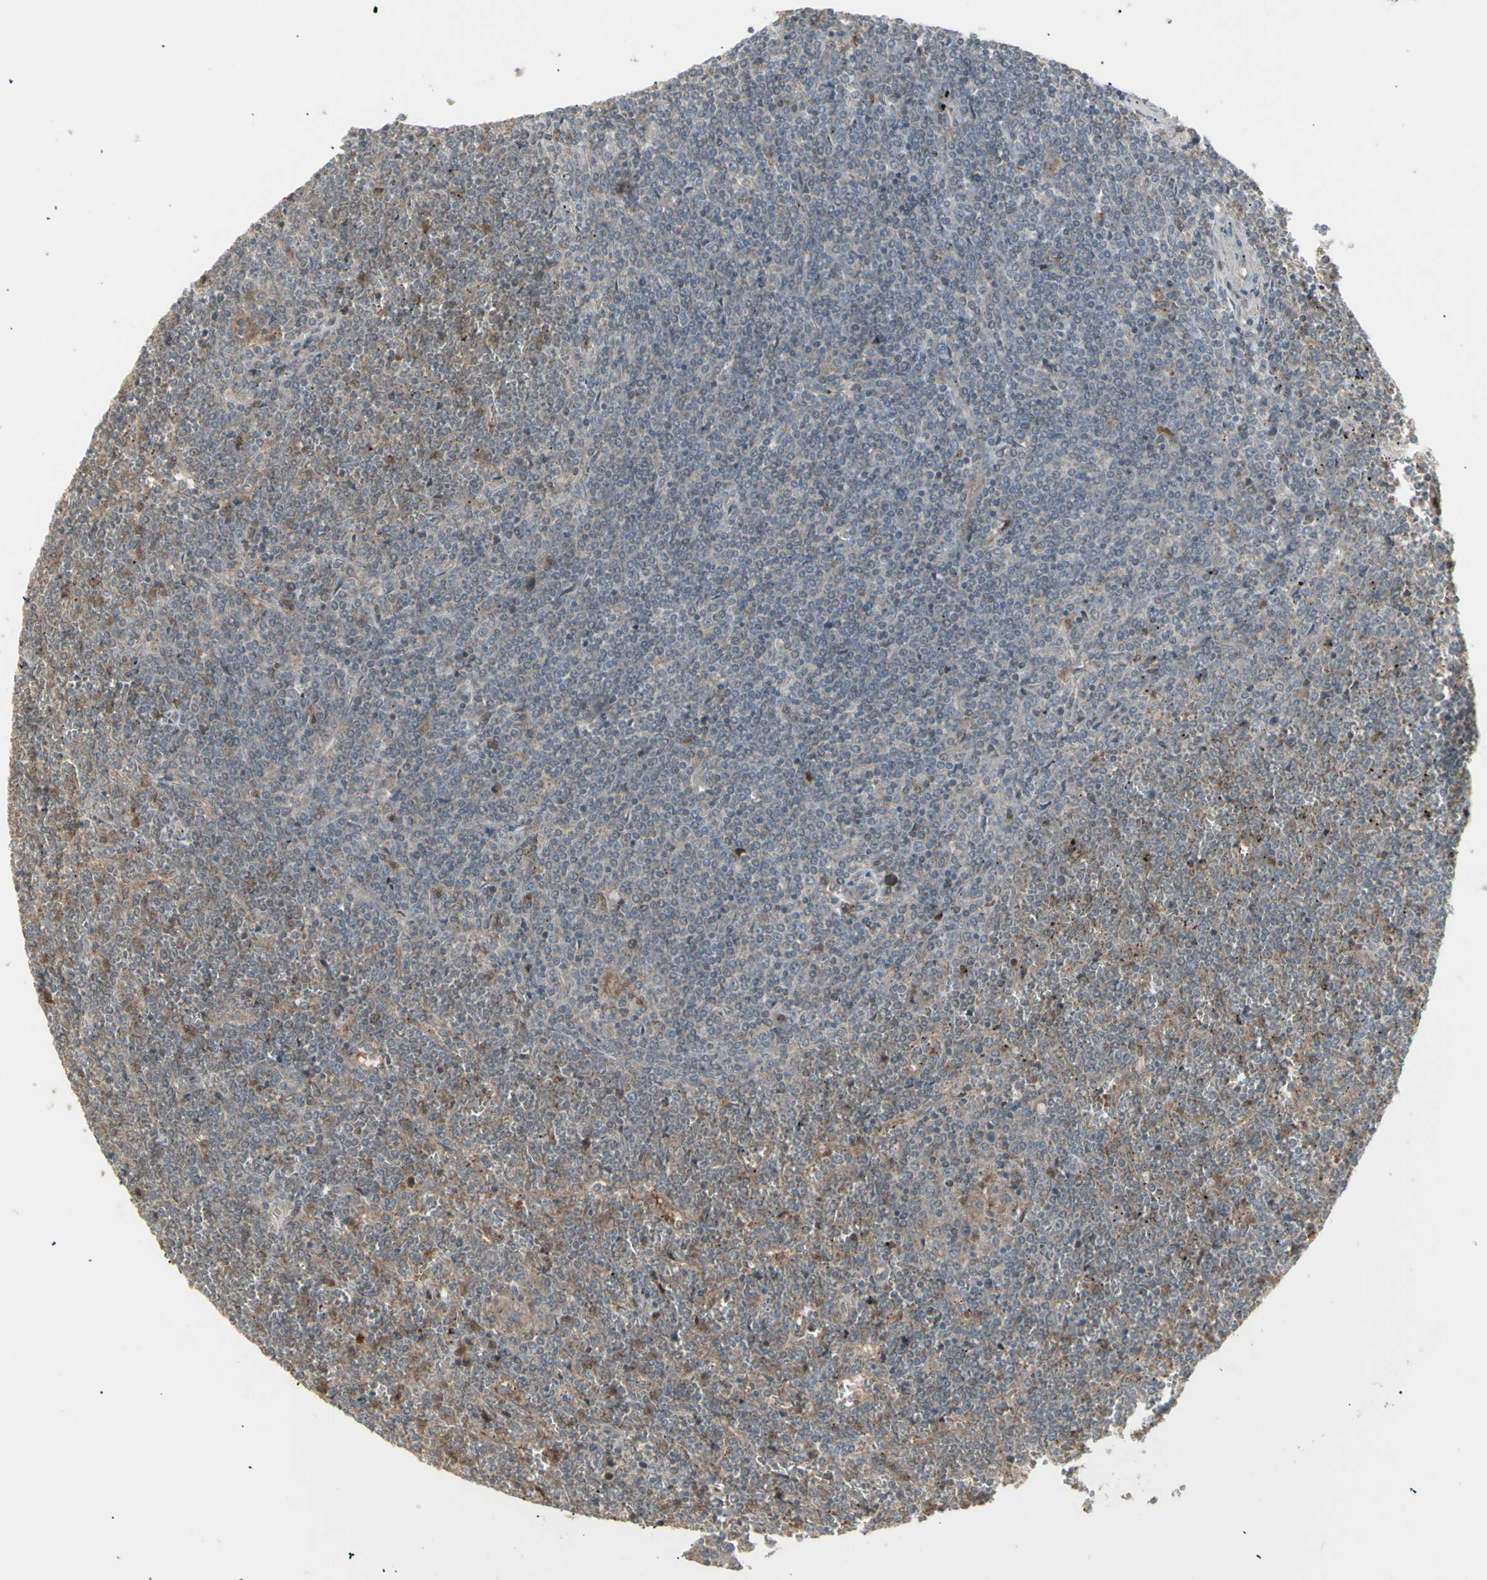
{"staining": {"intensity": "negative", "quantity": "none", "location": "none"}, "tissue": "lymphoma", "cell_type": "Tumor cells", "image_type": "cancer", "snomed": [{"axis": "morphology", "description": "Malignant lymphoma, non-Hodgkin's type, Low grade"}, {"axis": "topography", "description": "Spleen"}], "caption": "Low-grade malignant lymphoma, non-Hodgkin's type was stained to show a protein in brown. There is no significant staining in tumor cells.", "gene": "RNASEL", "patient": {"sex": "female", "age": 19}}